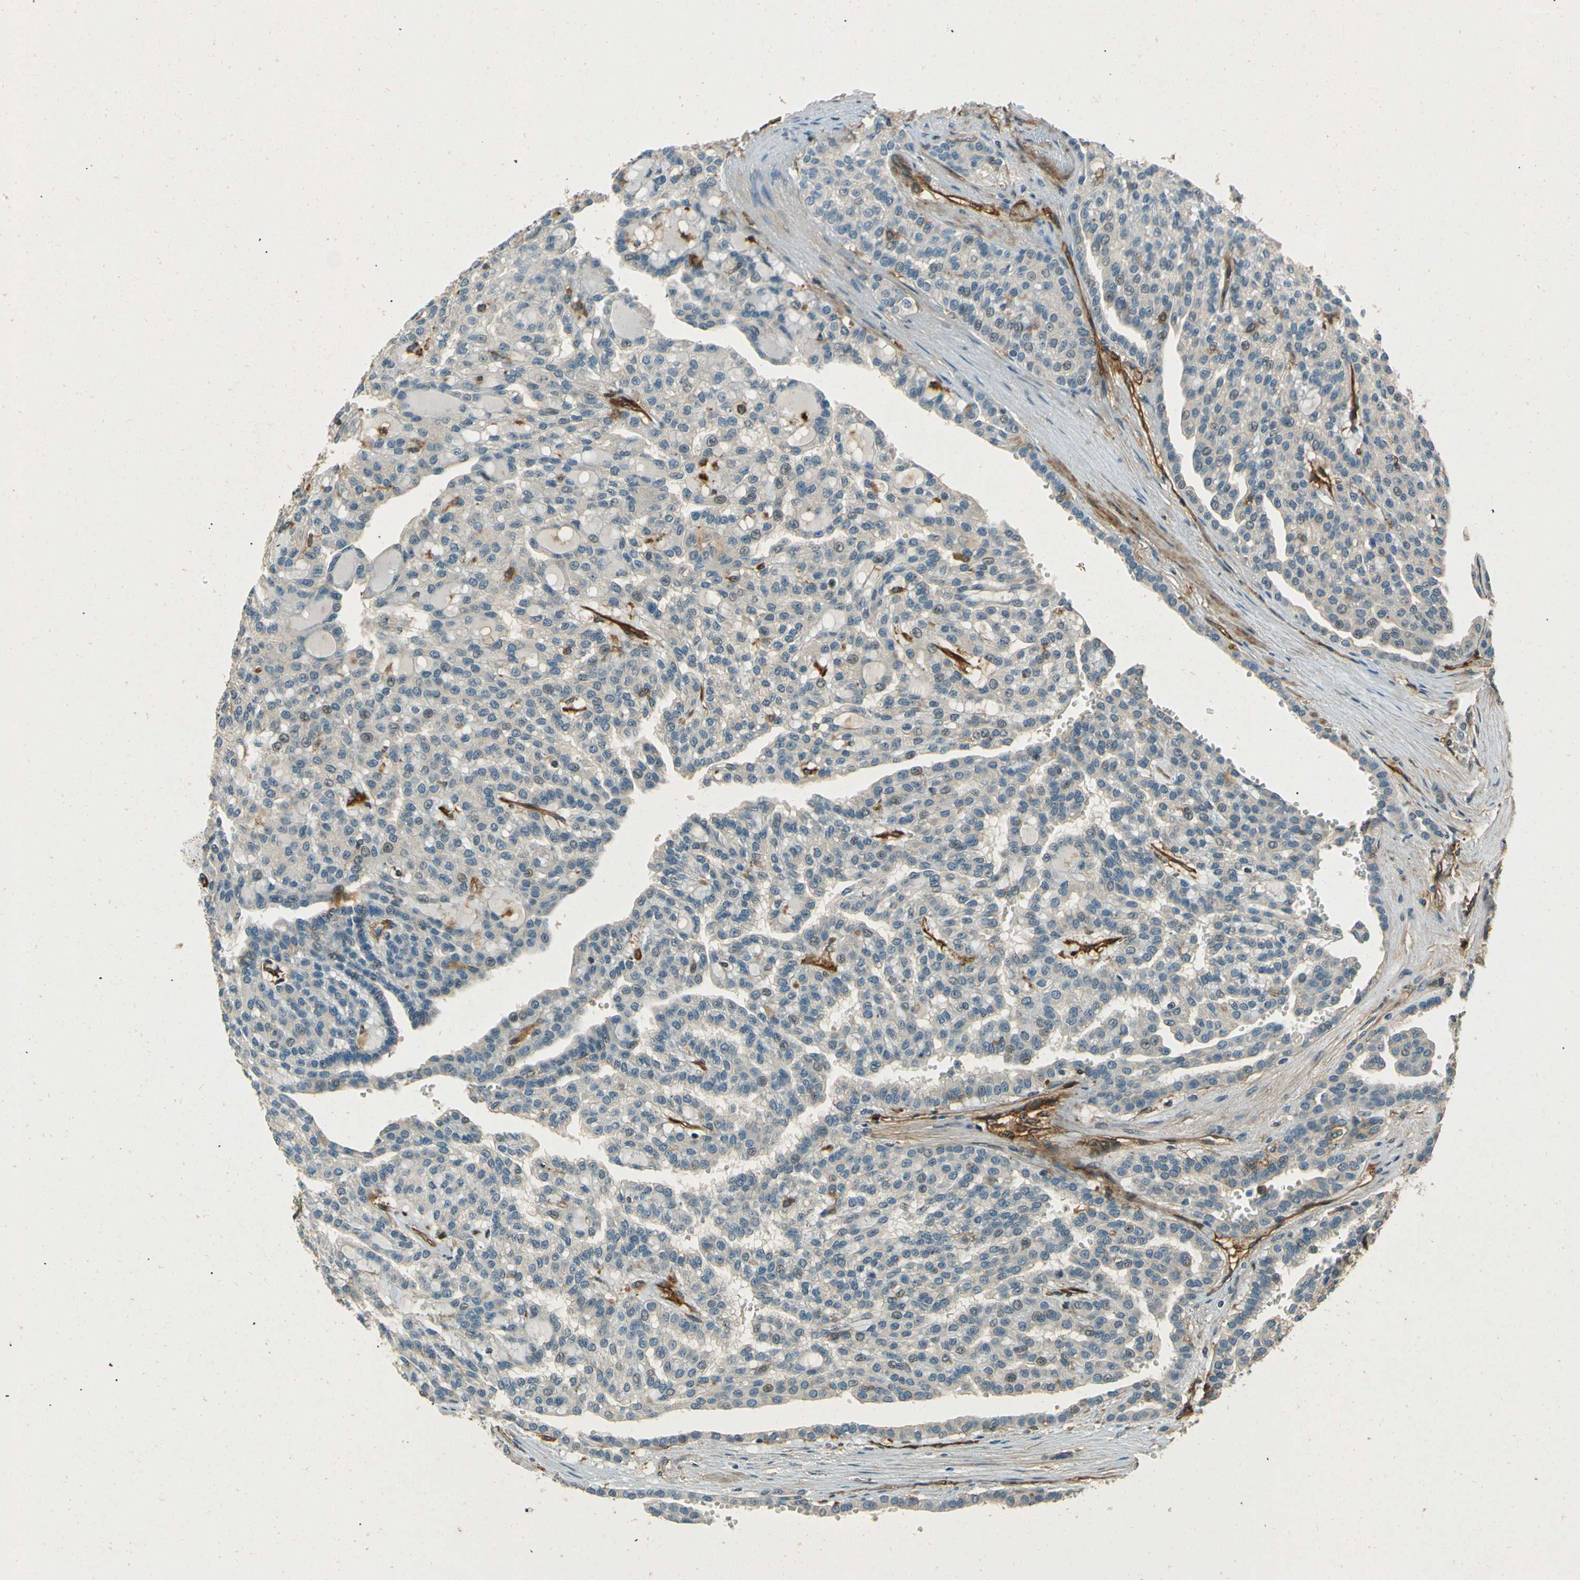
{"staining": {"intensity": "negative", "quantity": "none", "location": "none"}, "tissue": "renal cancer", "cell_type": "Tumor cells", "image_type": "cancer", "snomed": [{"axis": "morphology", "description": "Adenocarcinoma, NOS"}, {"axis": "topography", "description": "Kidney"}], "caption": "High power microscopy photomicrograph of an immunohistochemistry histopathology image of renal cancer, revealing no significant positivity in tumor cells.", "gene": "ENTPD1", "patient": {"sex": "male", "age": 63}}